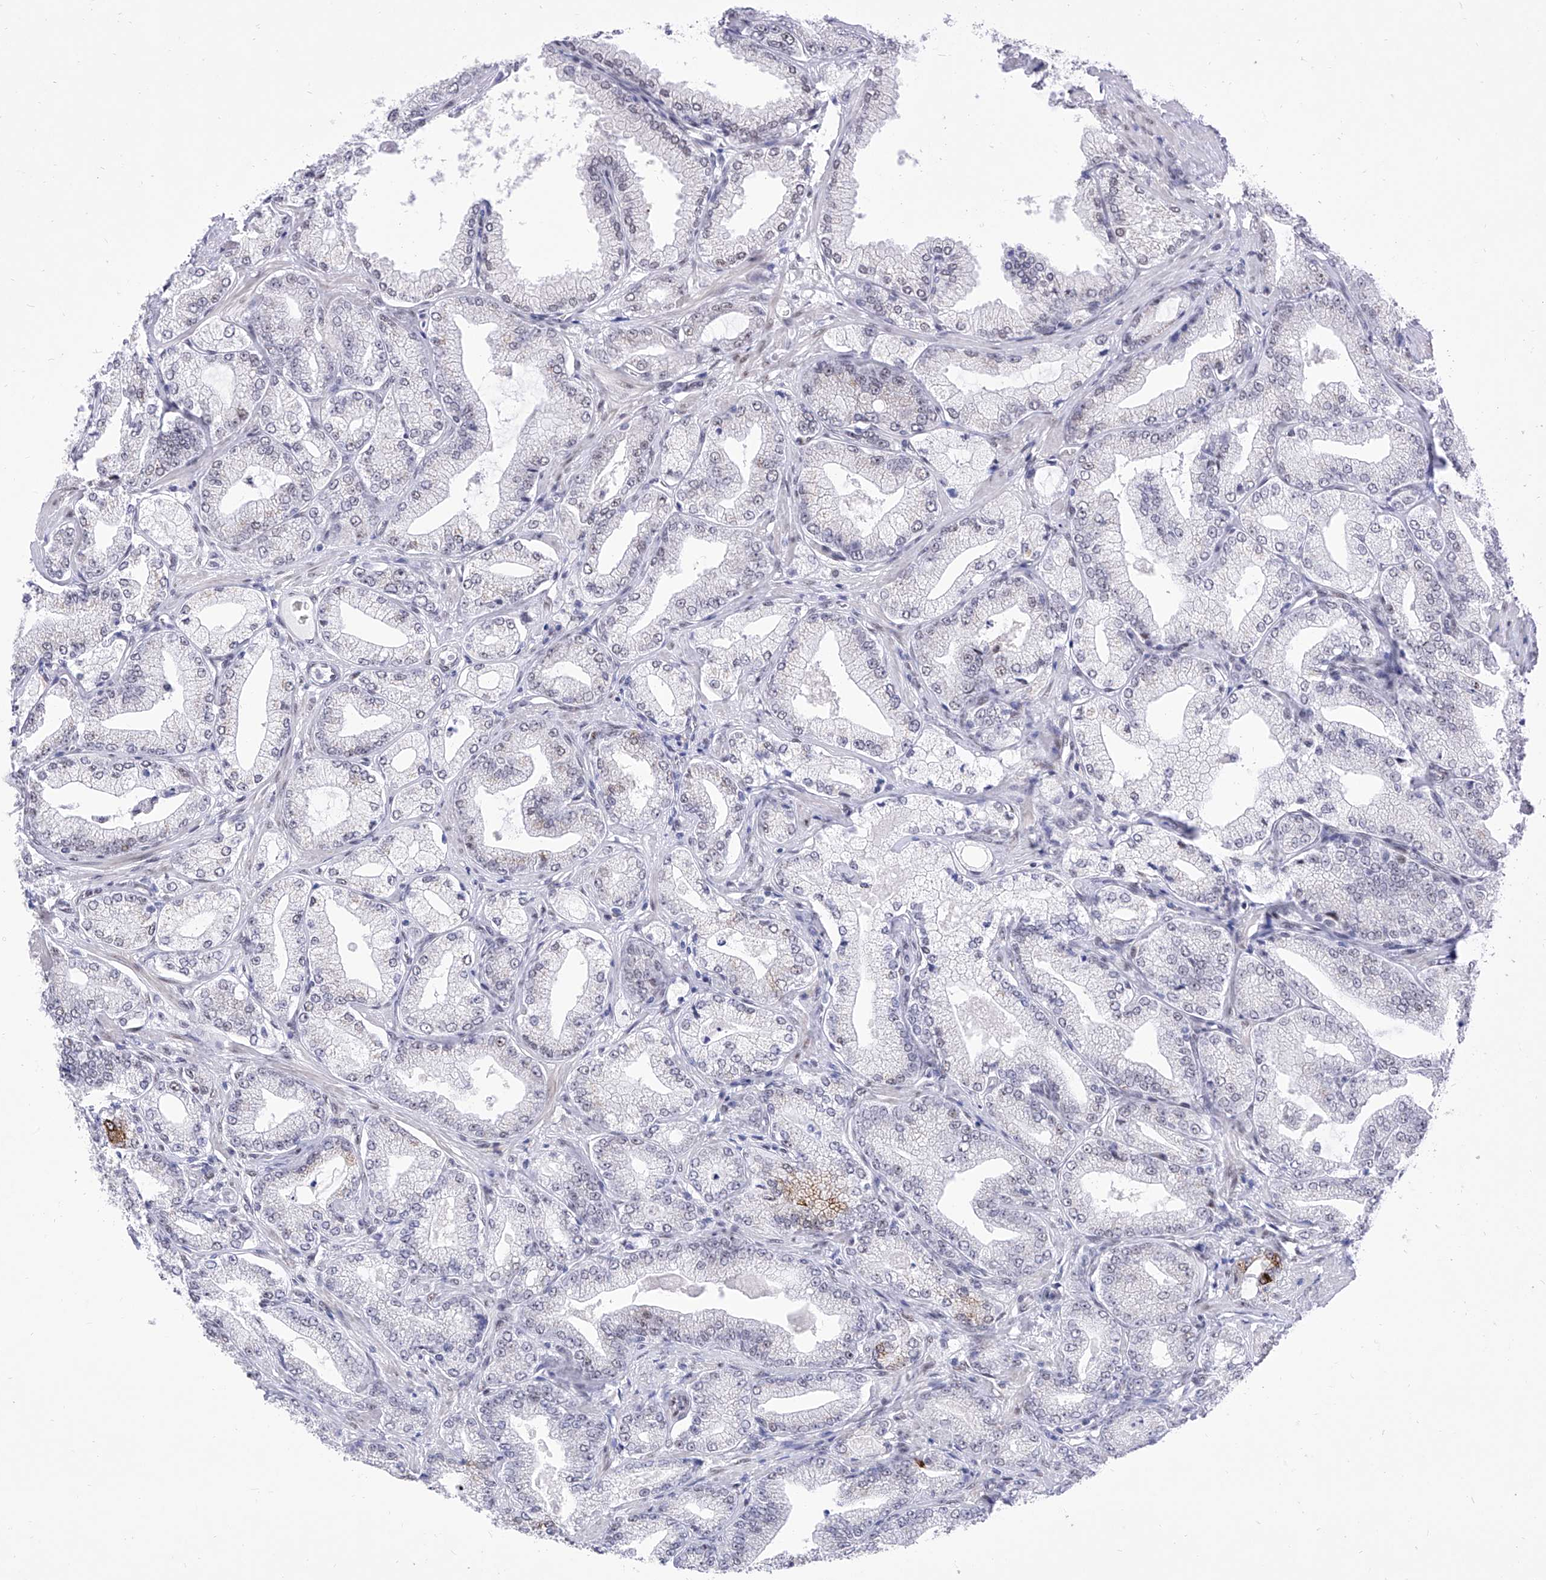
{"staining": {"intensity": "negative", "quantity": "none", "location": "none"}, "tissue": "prostate cancer", "cell_type": "Tumor cells", "image_type": "cancer", "snomed": [{"axis": "morphology", "description": "Adenocarcinoma, Low grade"}, {"axis": "topography", "description": "Prostate"}], "caption": "Prostate cancer (low-grade adenocarcinoma) stained for a protein using immunohistochemistry exhibits no staining tumor cells.", "gene": "ATN1", "patient": {"sex": "male", "age": 63}}